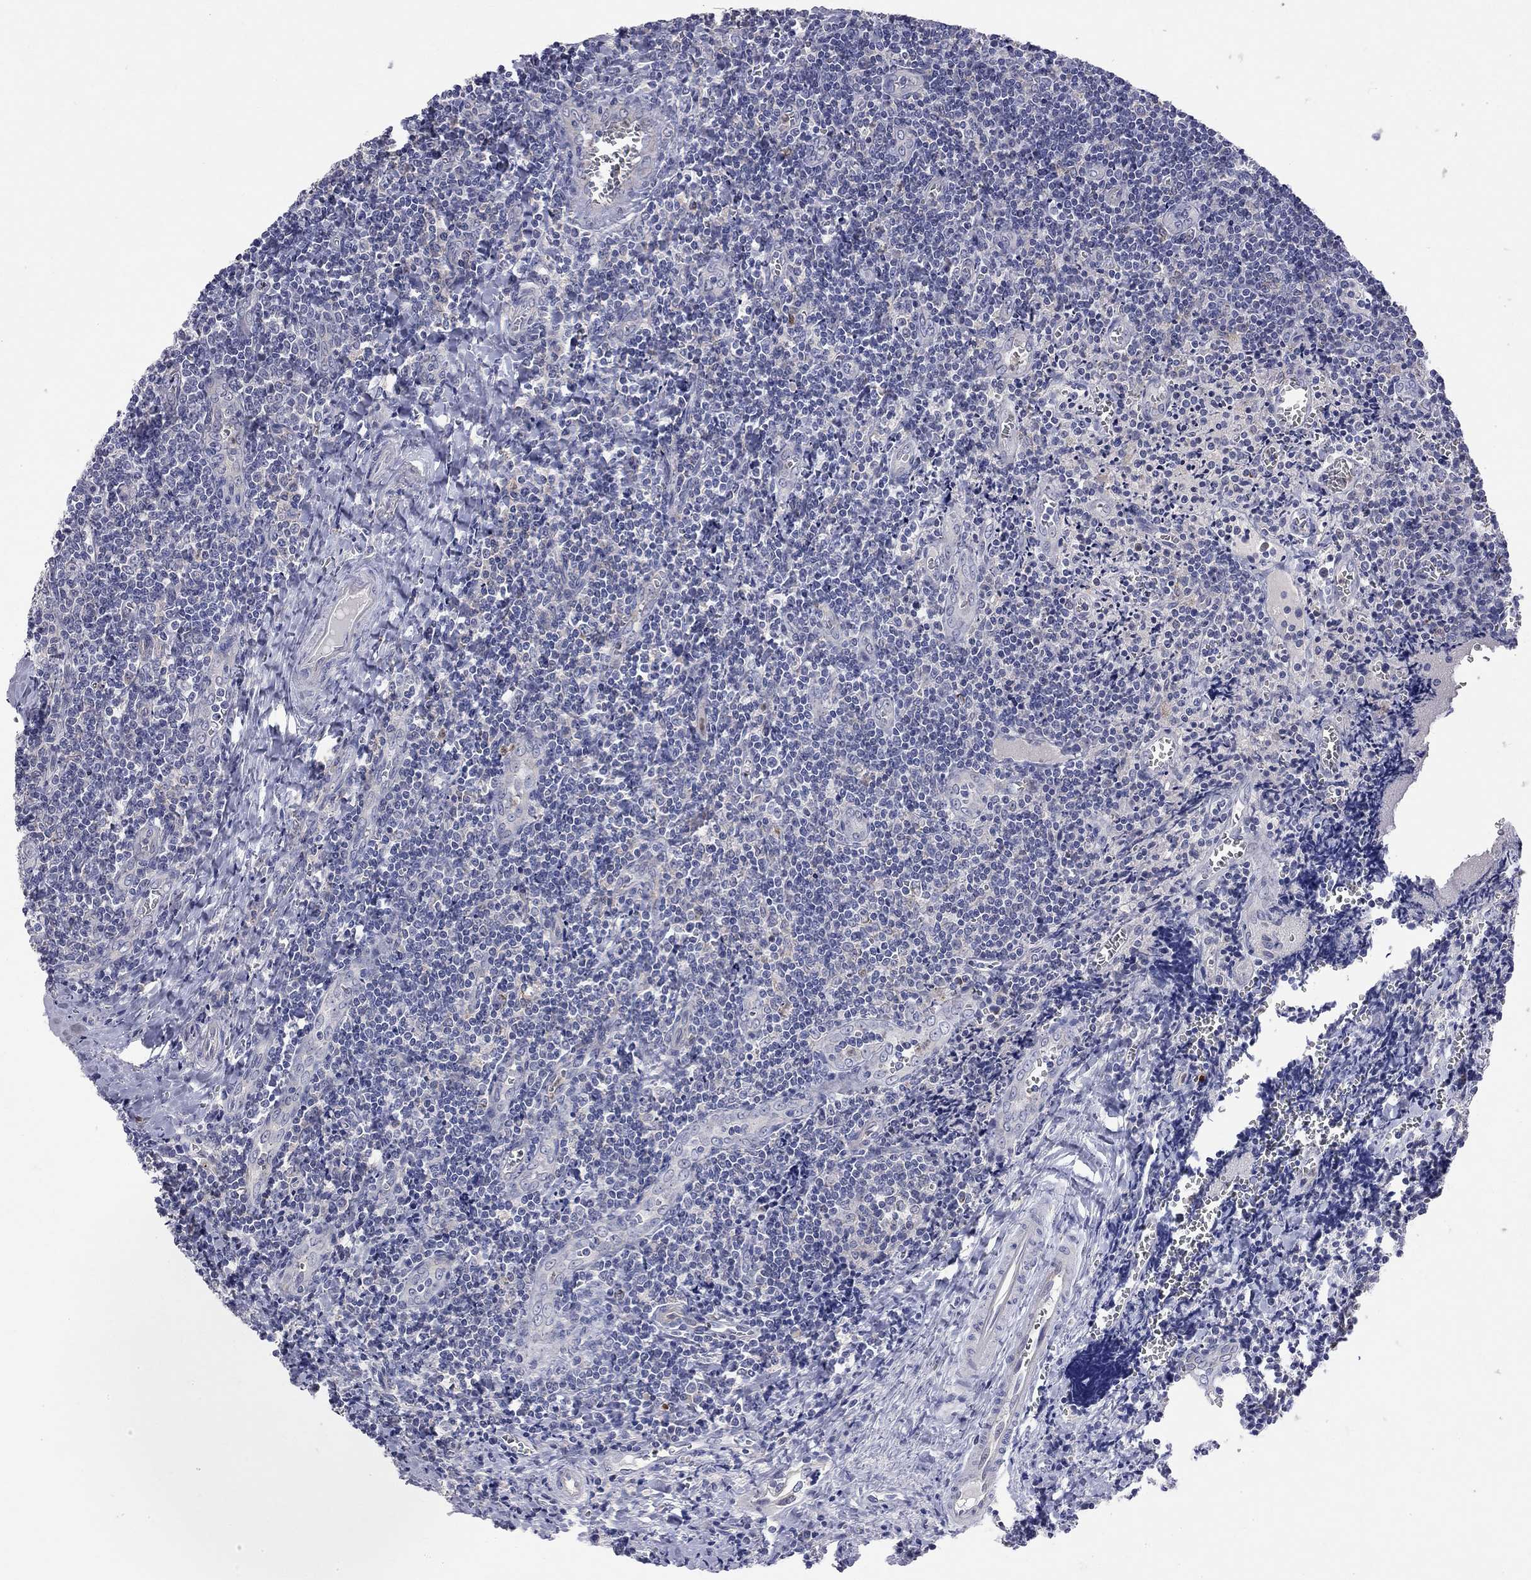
{"staining": {"intensity": "negative", "quantity": "none", "location": "none"}, "tissue": "tonsil", "cell_type": "Germinal center cells", "image_type": "normal", "snomed": [{"axis": "morphology", "description": "Normal tissue, NOS"}, {"axis": "morphology", "description": "Inflammation, NOS"}, {"axis": "topography", "description": "Tonsil"}], "caption": "Tonsil stained for a protein using IHC displays no expression germinal center cells.", "gene": "ACSL1", "patient": {"sex": "female", "age": 31}}